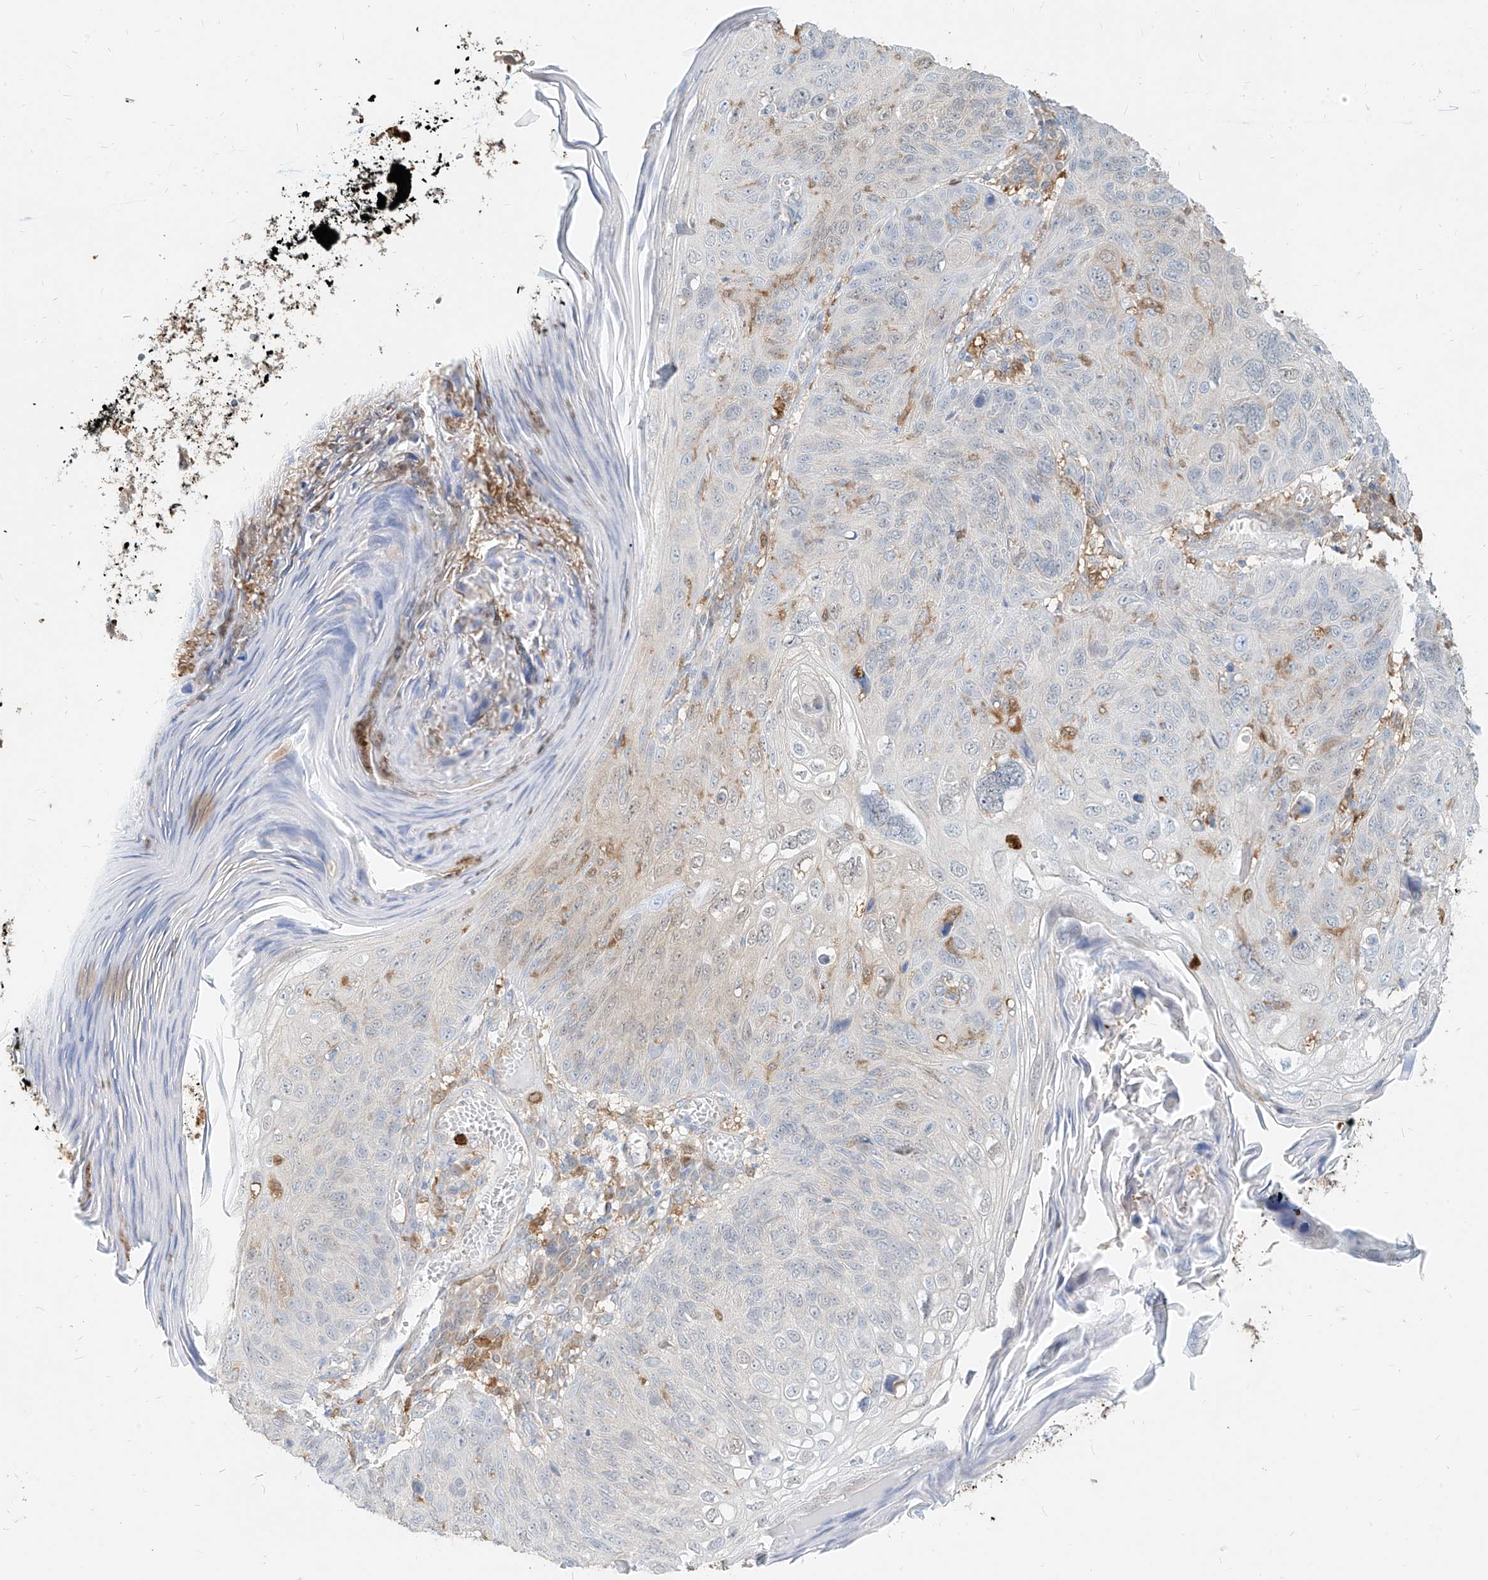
{"staining": {"intensity": "negative", "quantity": "none", "location": "none"}, "tissue": "skin cancer", "cell_type": "Tumor cells", "image_type": "cancer", "snomed": [{"axis": "morphology", "description": "Squamous cell carcinoma, NOS"}, {"axis": "topography", "description": "Skin"}], "caption": "Image shows no protein positivity in tumor cells of skin squamous cell carcinoma tissue.", "gene": "PGD", "patient": {"sex": "female", "age": 90}}